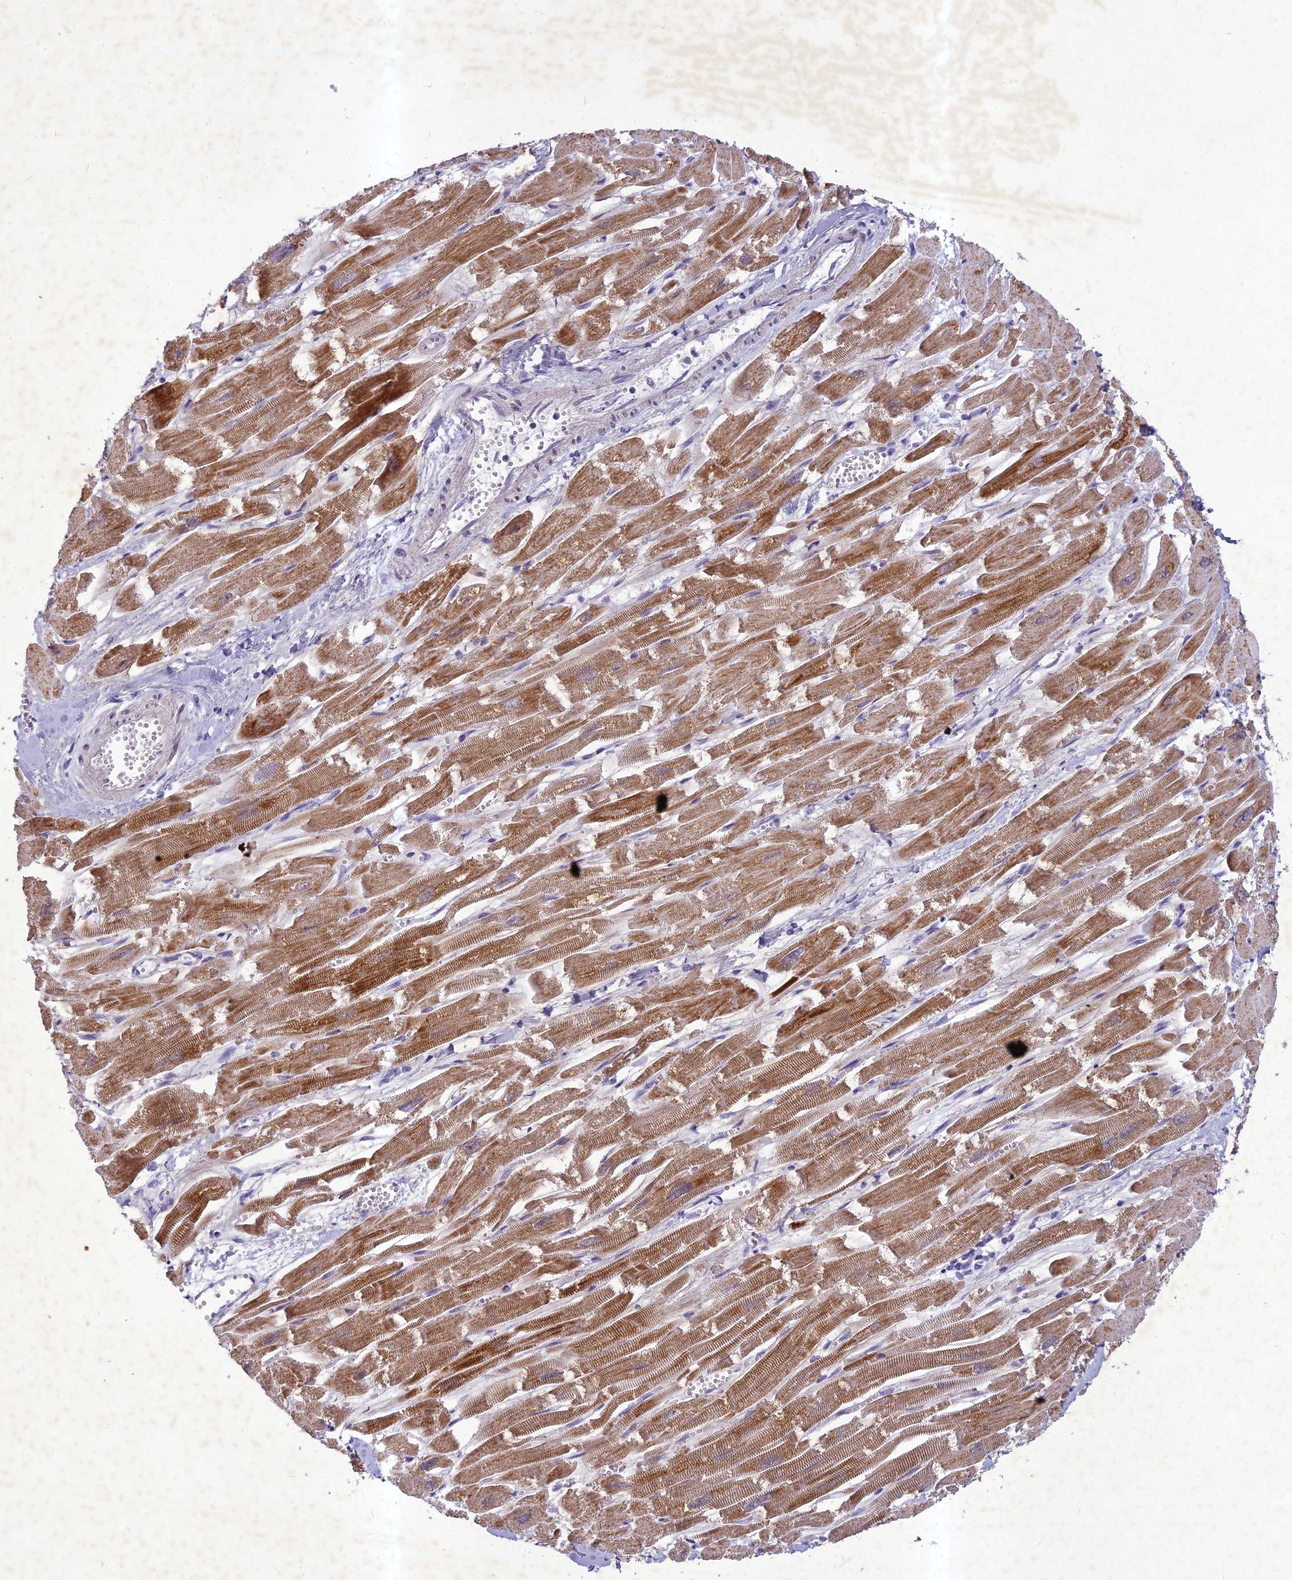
{"staining": {"intensity": "moderate", "quantity": ">75%", "location": "cytoplasmic/membranous"}, "tissue": "heart muscle", "cell_type": "Cardiomyocytes", "image_type": "normal", "snomed": [{"axis": "morphology", "description": "Normal tissue, NOS"}, {"axis": "topography", "description": "Heart"}], "caption": "Brown immunohistochemical staining in unremarkable heart muscle exhibits moderate cytoplasmic/membranous expression in approximately >75% of cardiomyocytes. (DAB (3,3'-diaminobenzidine) = brown stain, brightfield microscopy at high magnification).", "gene": "HIGD1A", "patient": {"sex": "male", "age": 54}}